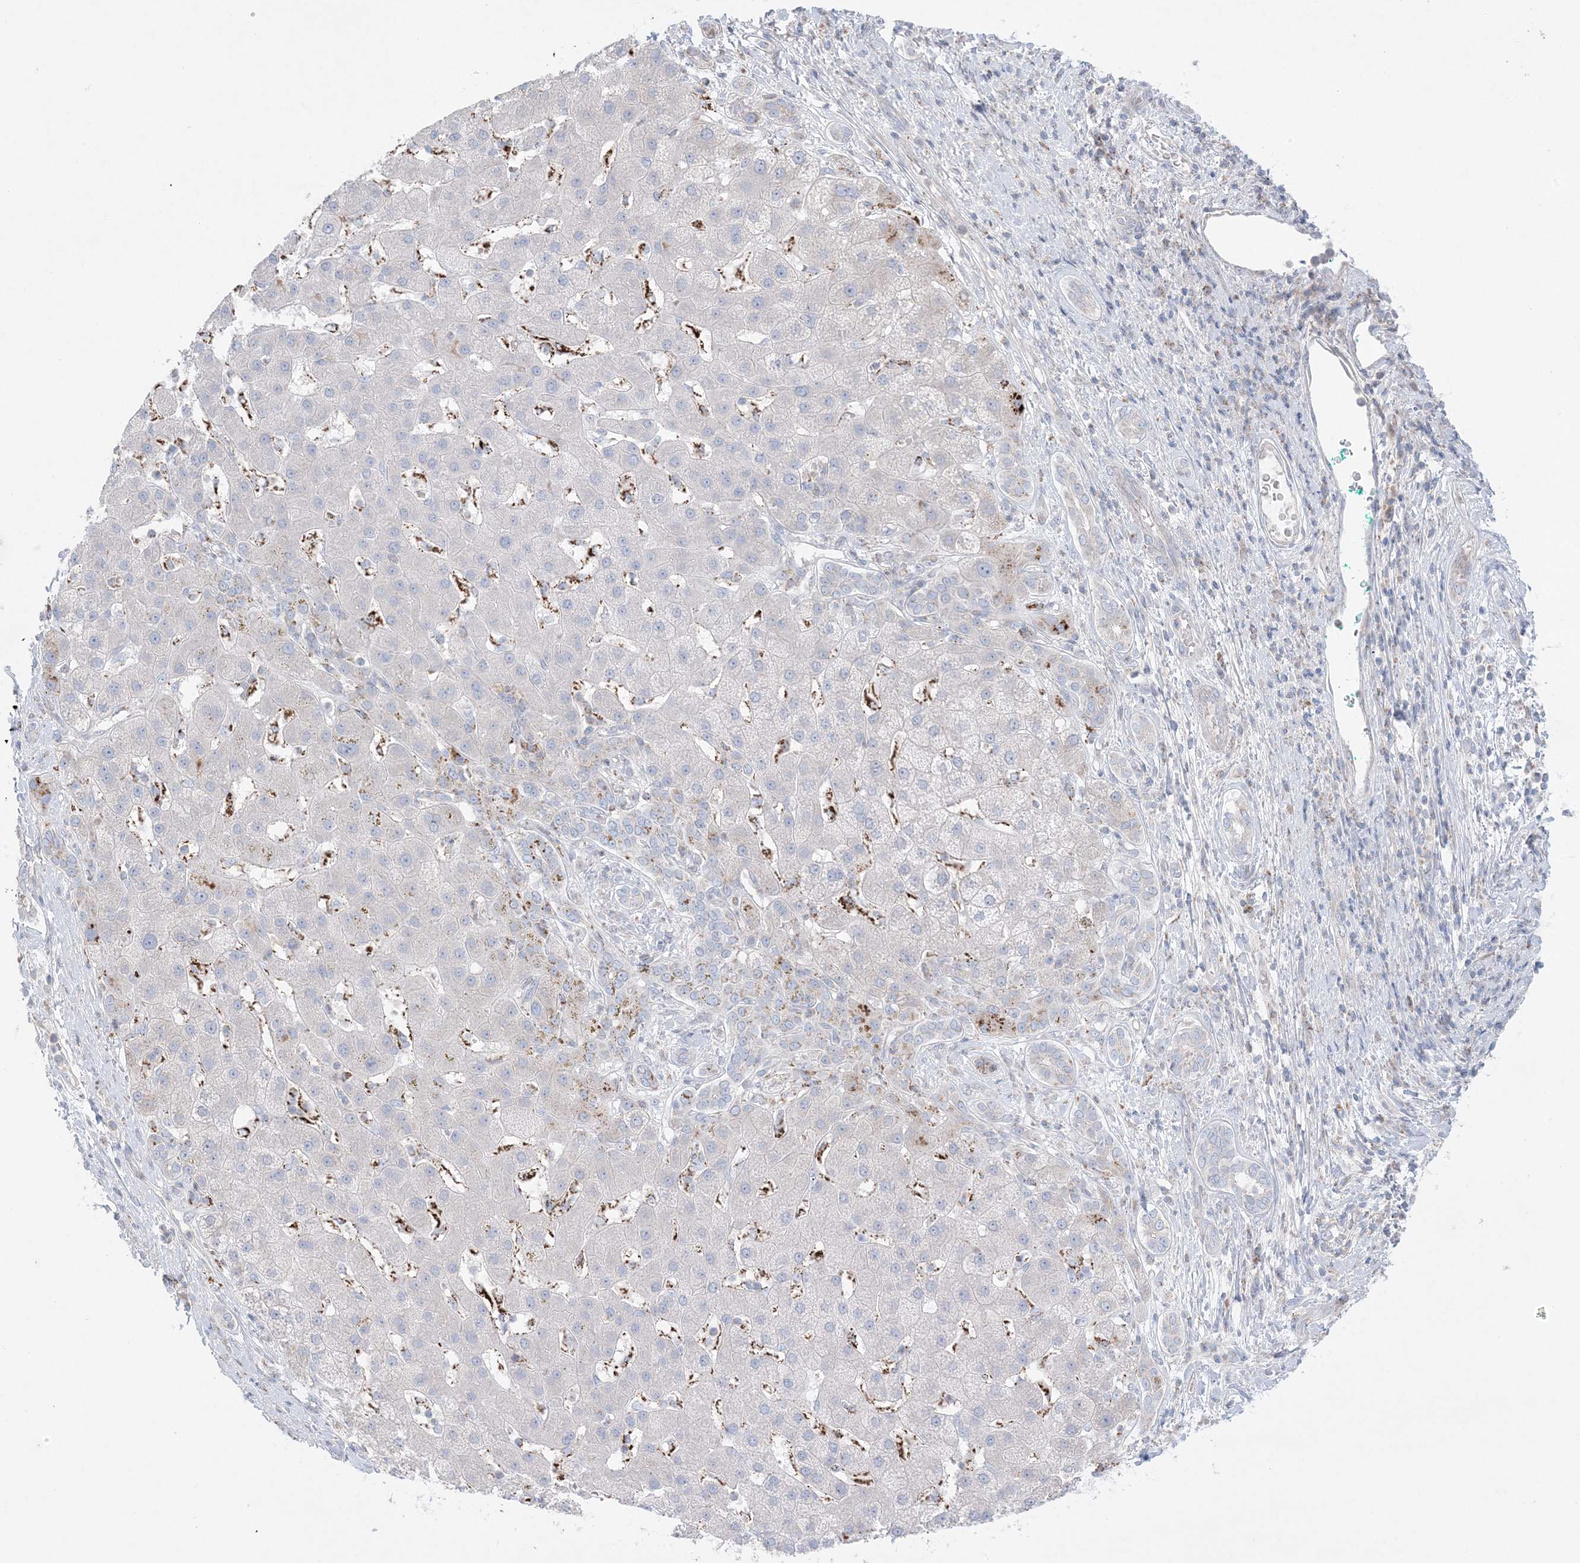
{"staining": {"intensity": "negative", "quantity": "none", "location": "none"}, "tissue": "liver cancer", "cell_type": "Tumor cells", "image_type": "cancer", "snomed": [{"axis": "morphology", "description": "Carcinoma, Hepatocellular, NOS"}, {"axis": "topography", "description": "Liver"}], "caption": "An immunohistochemistry image of liver cancer is shown. There is no staining in tumor cells of liver cancer.", "gene": "KCTD6", "patient": {"sex": "male", "age": 65}}